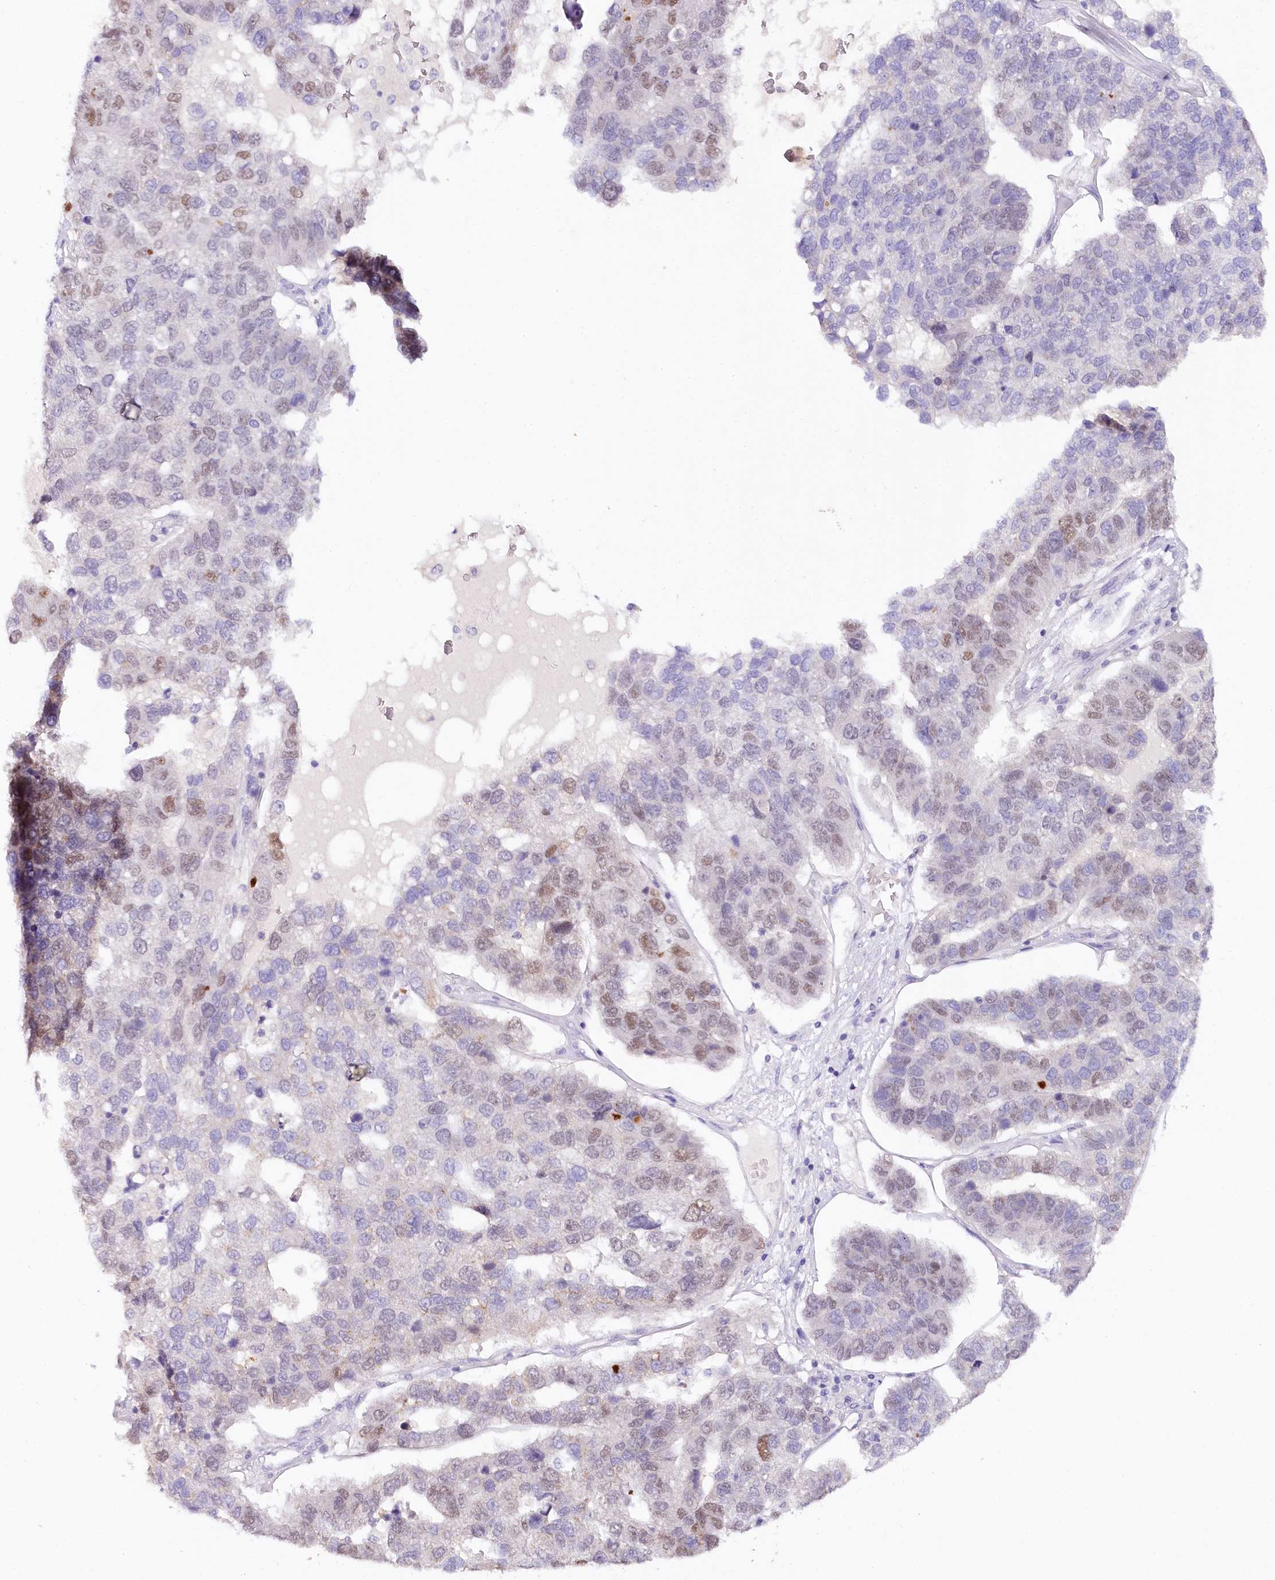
{"staining": {"intensity": "moderate", "quantity": "25%-75%", "location": "nuclear"}, "tissue": "pancreatic cancer", "cell_type": "Tumor cells", "image_type": "cancer", "snomed": [{"axis": "morphology", "description": "Adenocarcinoma, NOS"}, {"axis": "topography", "description": "Pancreas"}], "caption": "A brown stain labels moderate nuclear positivity of a protein in human pancreatic adenocarcinoma tumor cells.", "gene": "TP53", "patient": {"sex": "female", "age": 61}}